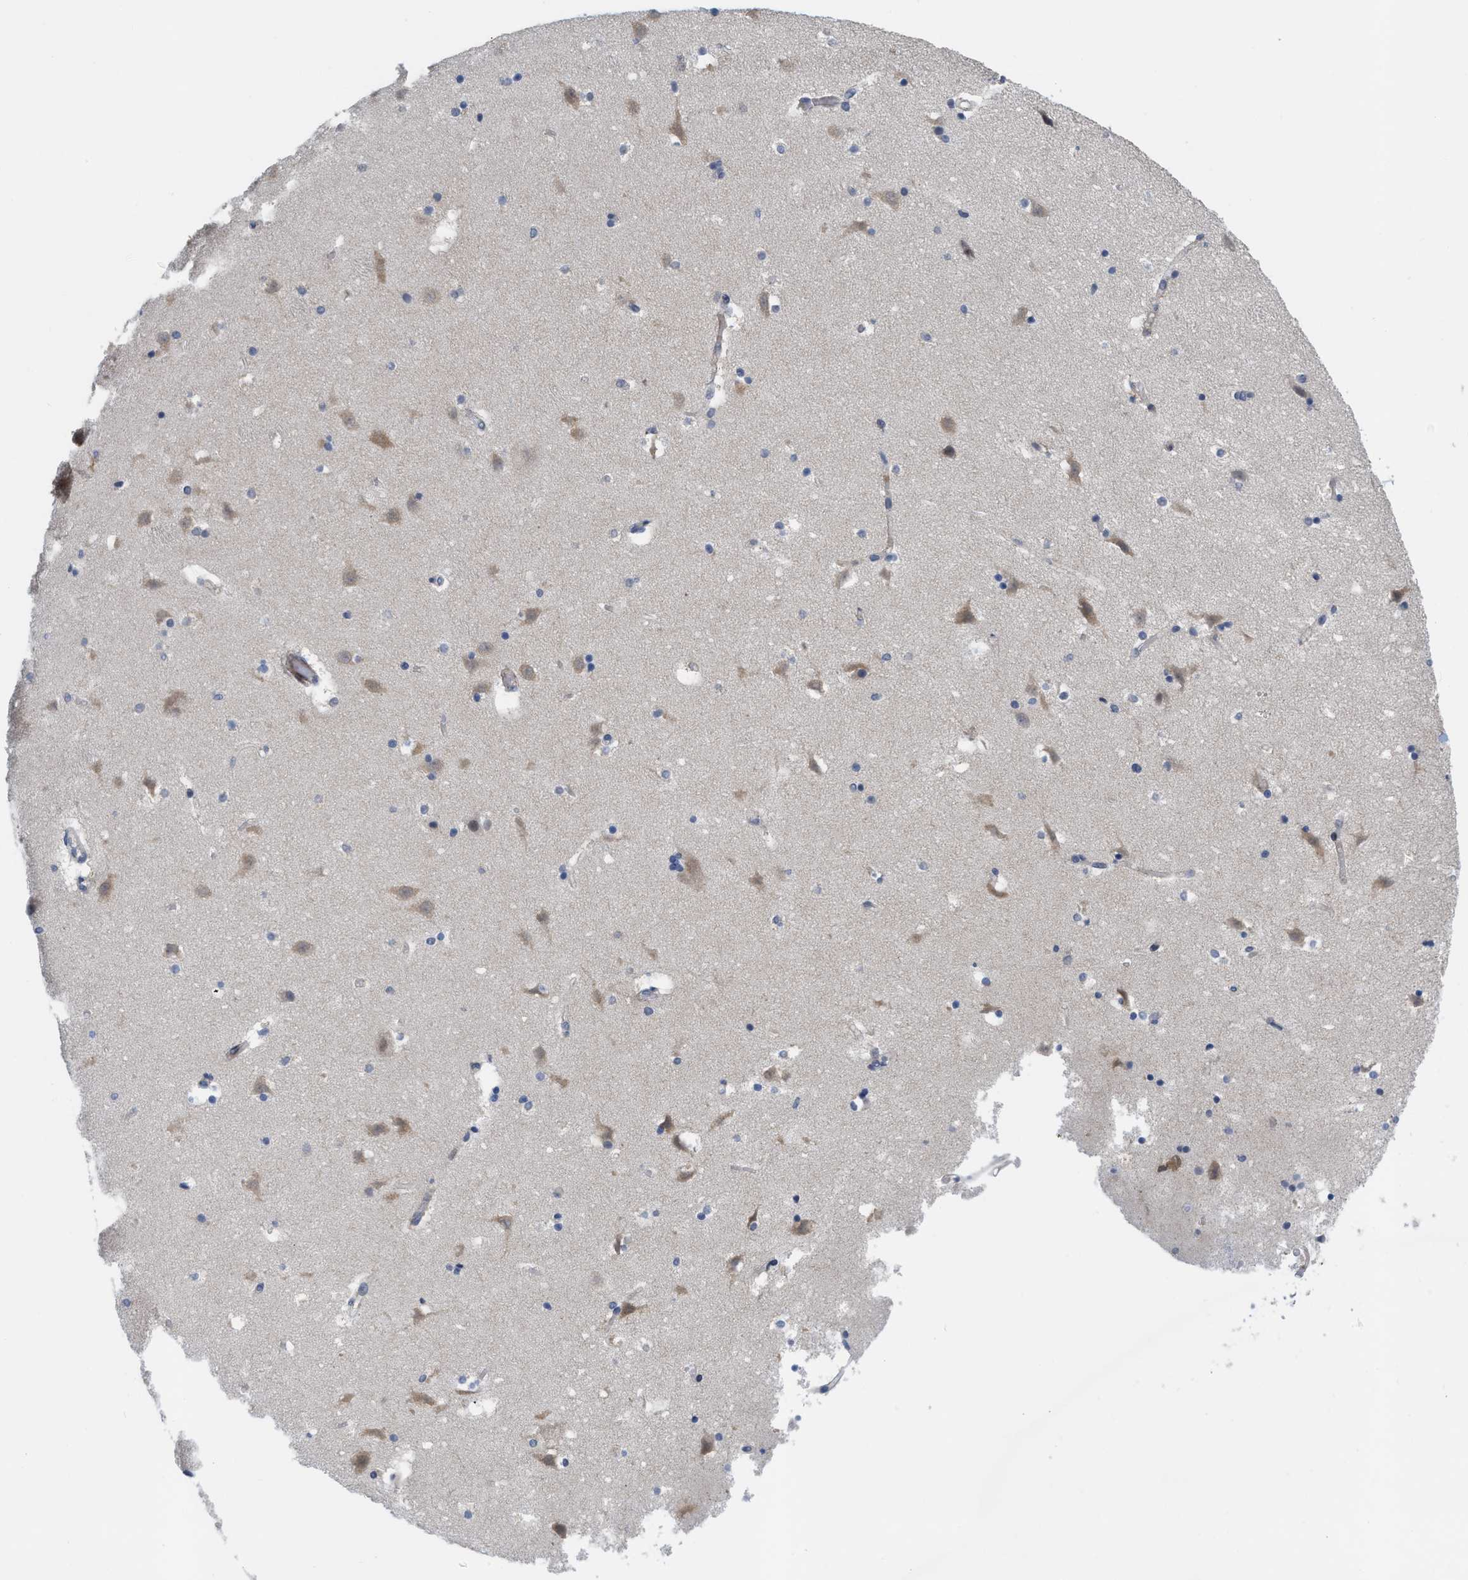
{"staining": {"intensity": "moderate", "quantity": "<25%", "location": "cytoplasmic/membranous"}, "tissue": "caudate", "cell_type": "Glial cells", "image_type": "normal", "snomed": [{"axis": "morphology", "description": "Normal tissue, NOS"}, {"axis": "topography", "description": "Lateral ventricle wall"}], "caption": "Immunohistochemical staining of unremarkable human caudate displays moderate cytoplasmic/membranous protein positivity in approximately <25% of glial cells. (IHC, brightfield microscopy, high magnification).", "gene": "LDAF1", "patient": {"sex": "male", "age": 45}}